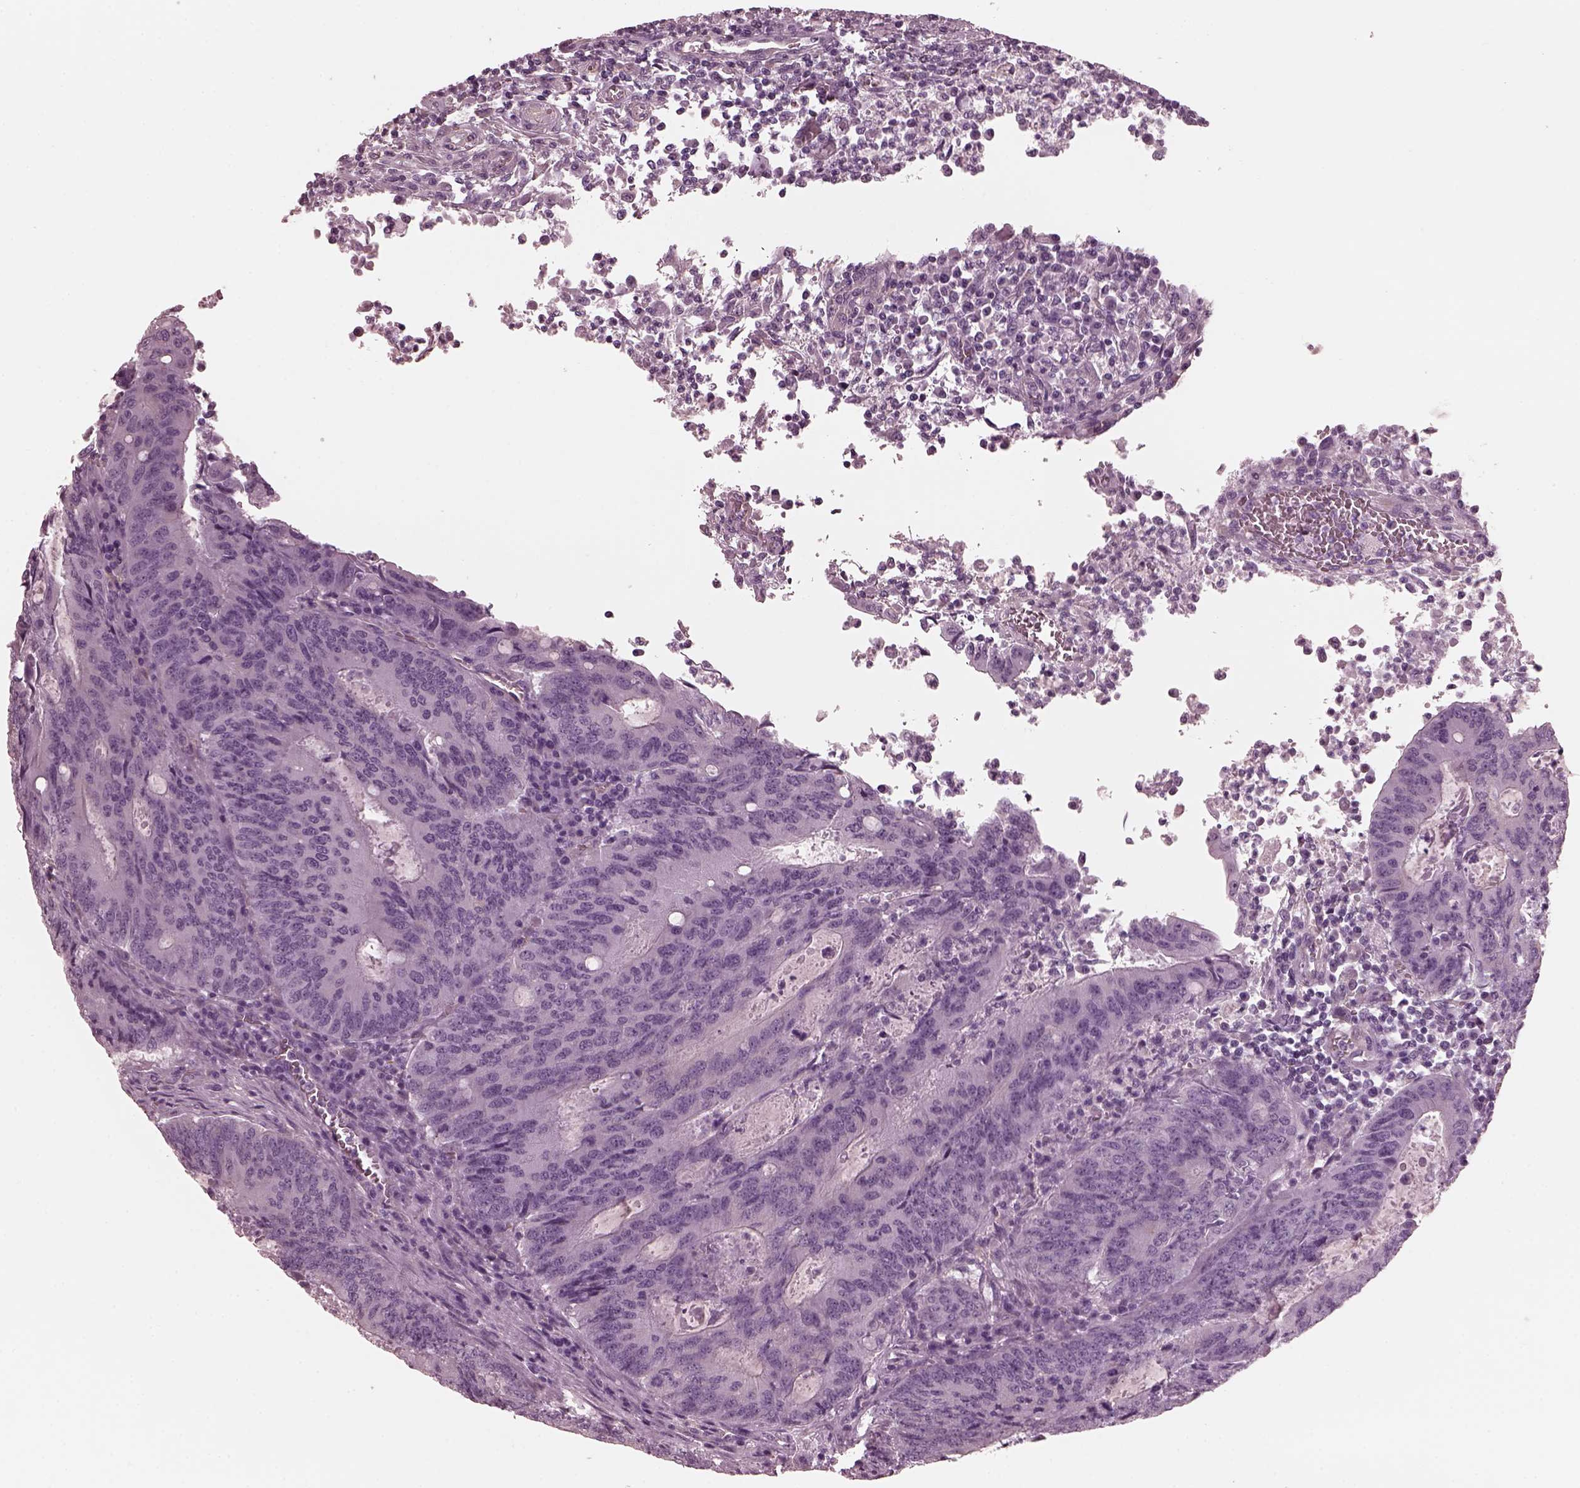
{"staining": {"intensity": "negative", "quantity": "none", "location": "none"}, "tissue": "colorectal cancer", "cell_type": "Tumor cells", "image_type": "cancer", "snomed": [{"axis": "morphology", "description": "Adenocarcinoma, NOS"}, {"axis": "topography", "description": "Colon"}], "caption": "Human adenocarcinoma (colorectal) stained for a protein using immunohistochemistry displays no expression in tumor cells.", "gene": "CGA", "patient": {"sex": "male", "age": 67}}